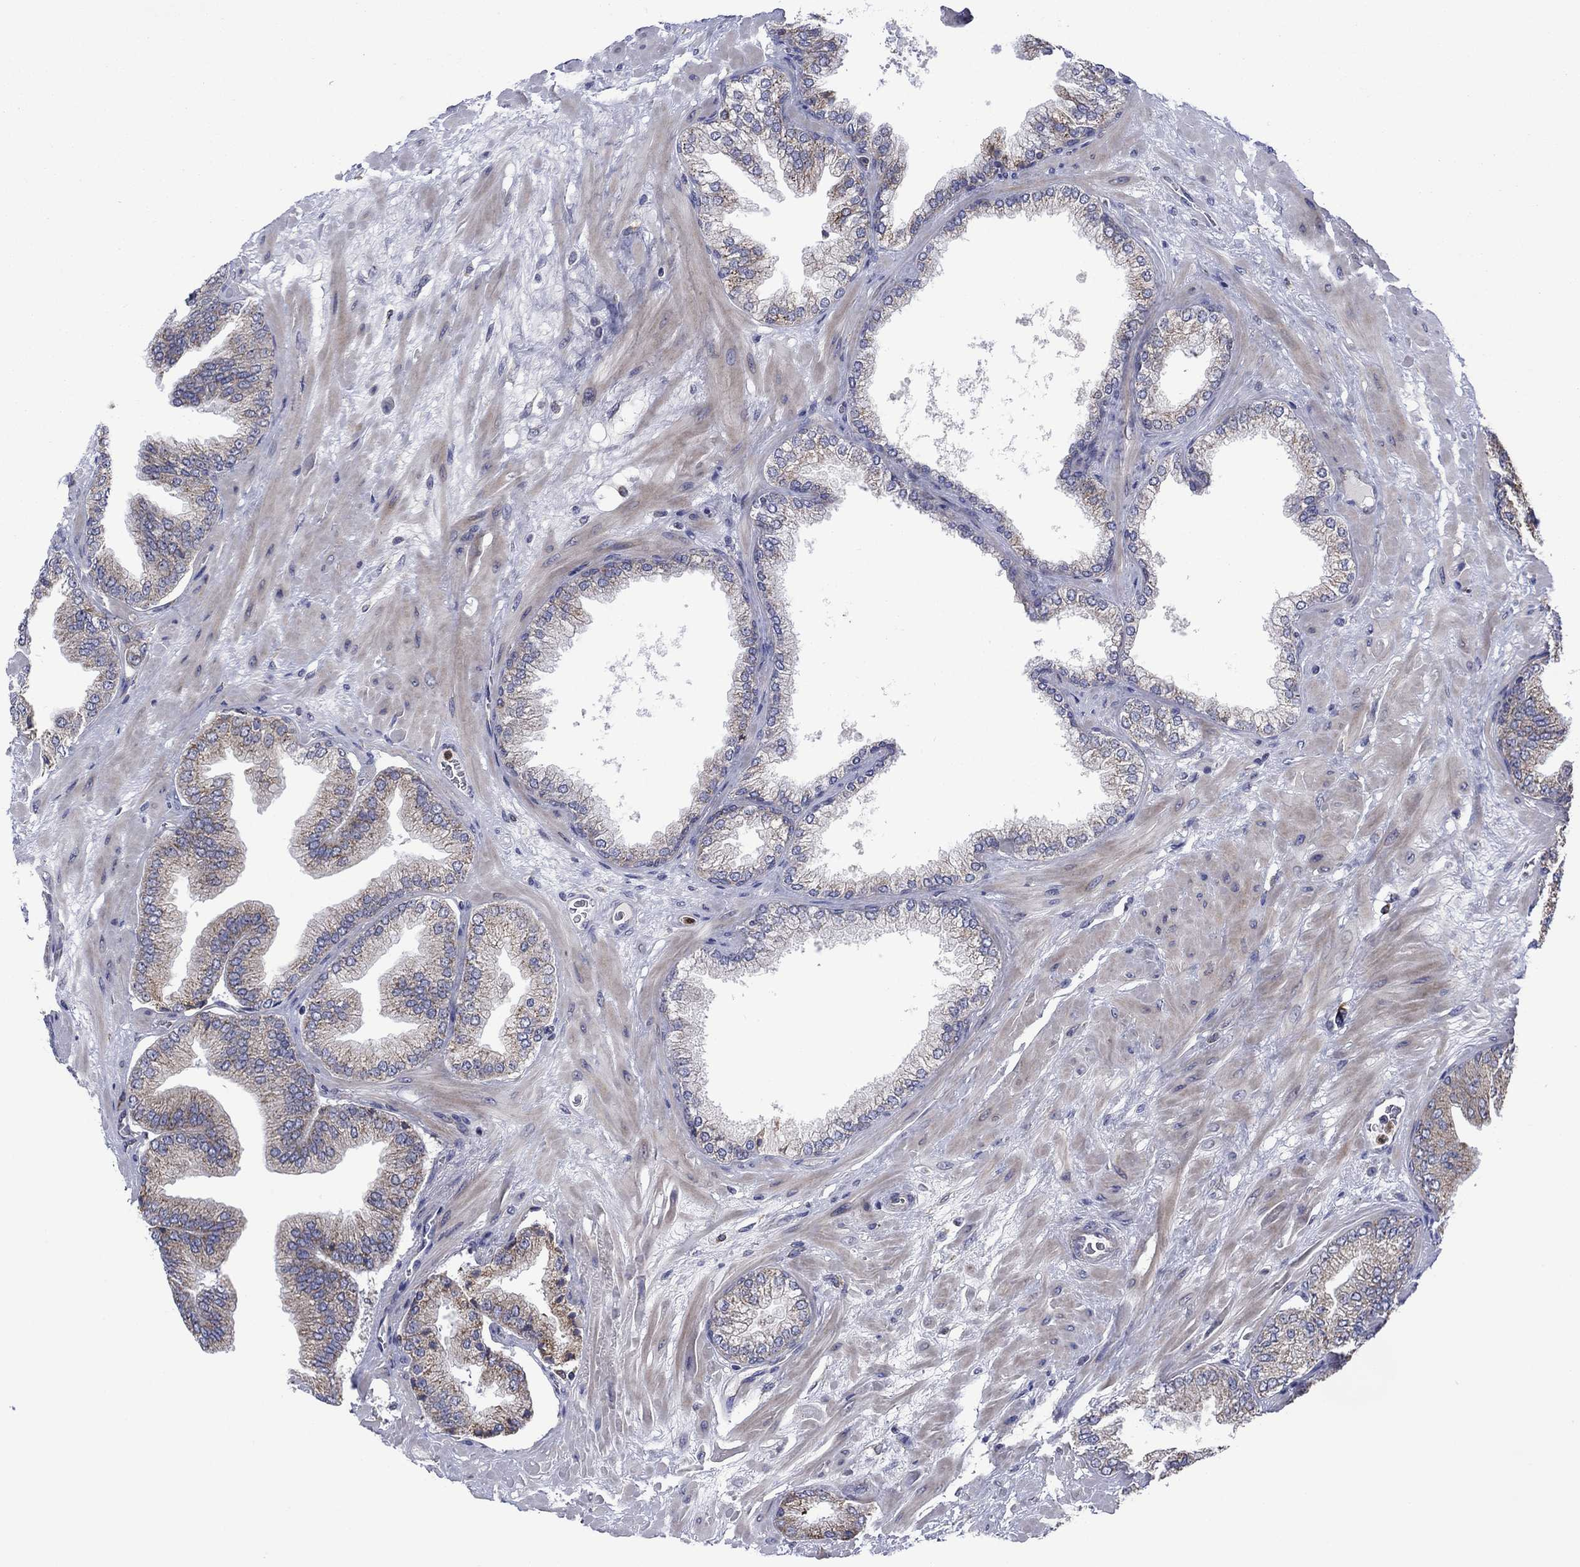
{"staining": {"intensity": "weak", "quantity": "<25%", "location": "cytoplasmic/membranous"}, "tissue": "prostate cancer", "cell_type": "Tumor cells", "image_type": "cancer", "snomed": [{"axis": "morphology", "description": "Adenocarcinoma, Low grade"}, {"axis": "topography", "description": "Prostate"}], "caption": "High power microscopy histopathology image of an IHC image of prostate cancer (adenocarcinoma (low-grade)), revealing no significant positivity in tumor cells. (Stains: DAB IHC with hematoxylin counter stain, Microscopy: brightfield microscopy at high magnification).", "gene": "FURIN", "patient": {"sex": "male", "age": 72}}